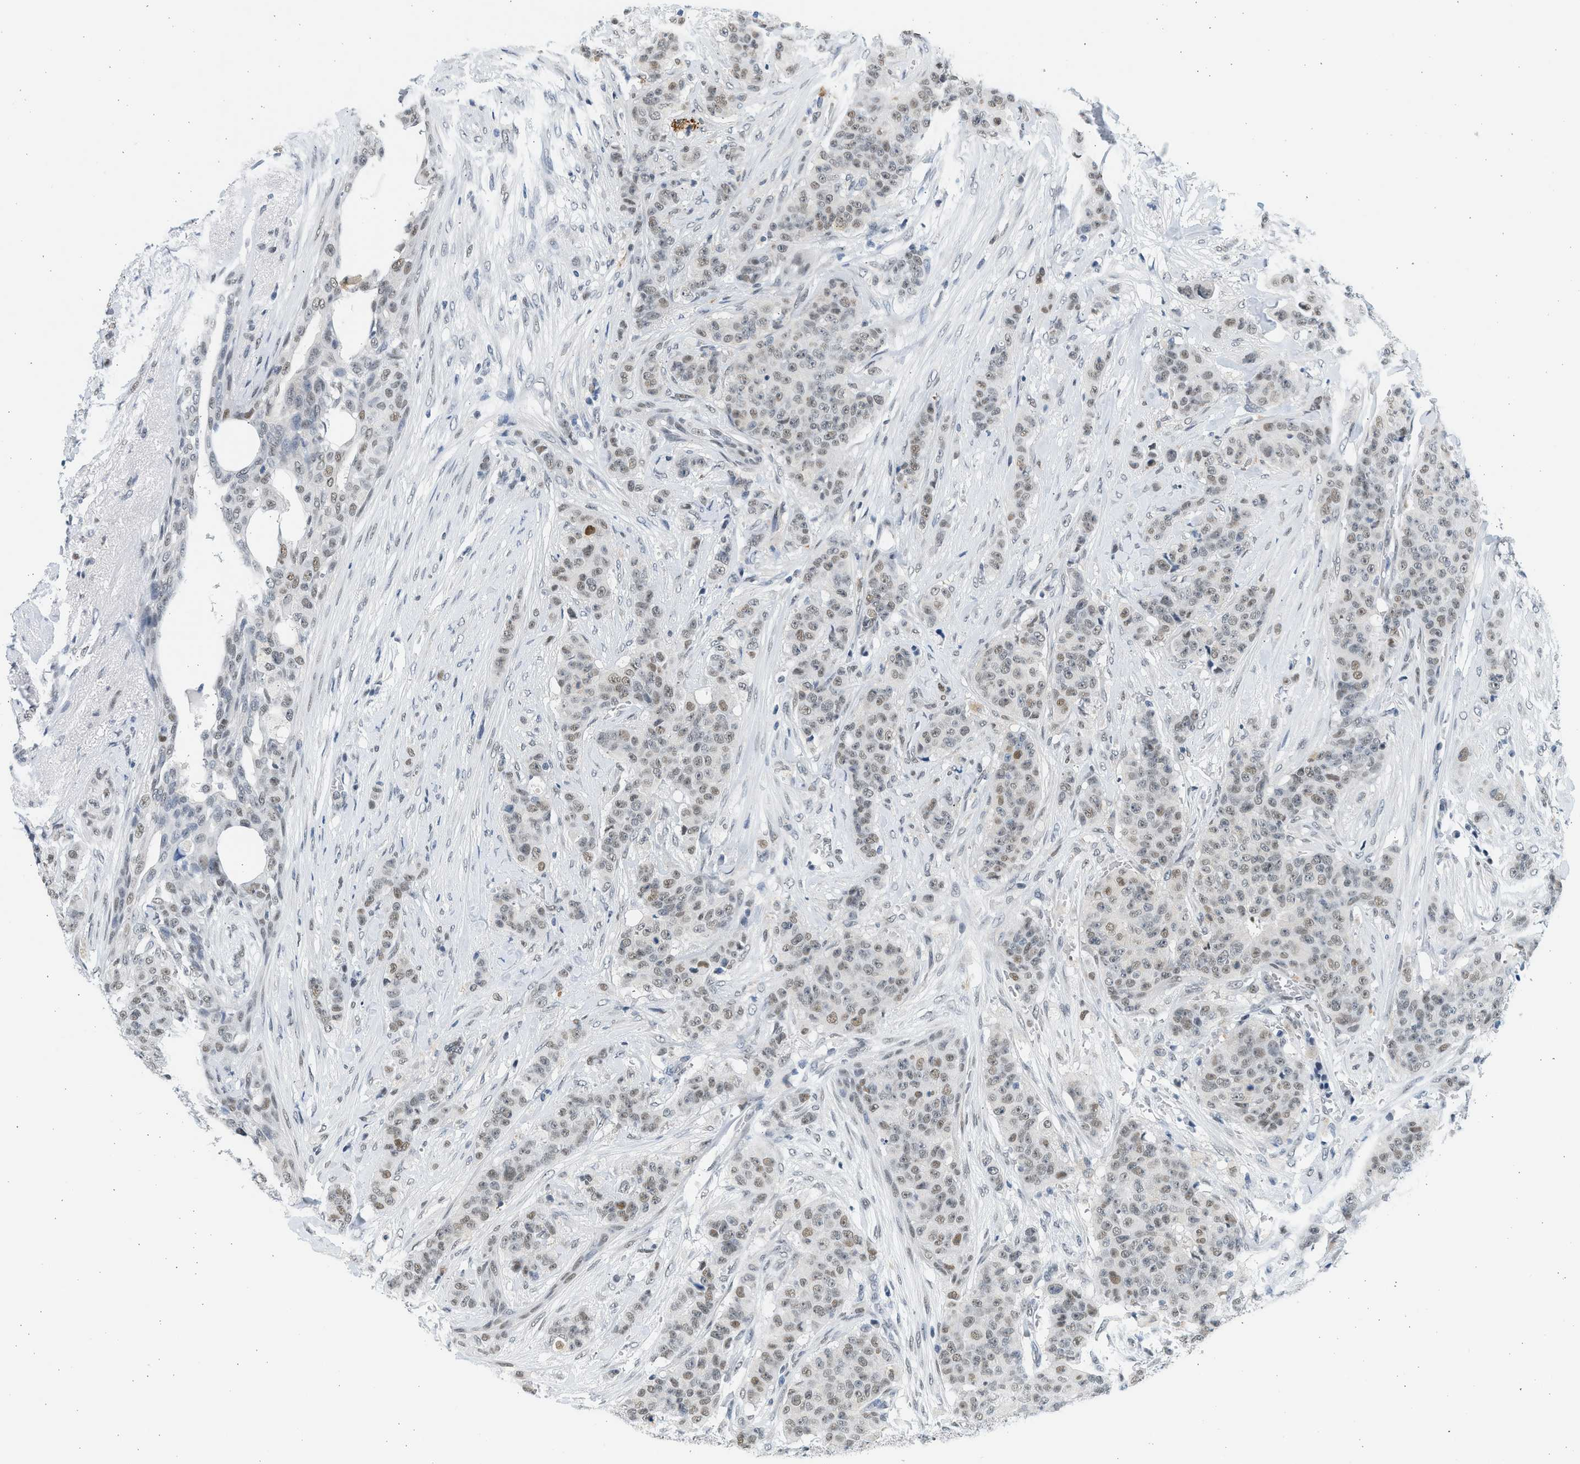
{"staining": {"intensity": "weak", "quantity": "25%-75%", "location": "nuclear"}, "tissue": "breast cancer", "cell_type": "Tumor cells", "image_type": "cancer", "snomed": [{"axis": "morphology", "description": "Normal tissue, NOS"}, {"axis": "morphology", "description": "Duct carcinoma"}, {"axis": "topography", "description": "Breast"}], "caption": "Immunohistochemical staining of breast invasive ductal carcinoma reveals low levels of weak nuclear staining in approximately 25%-75% of tumor cells.", "gene": "HIPK1", "patient": {"sex": "female", "age": 40}}